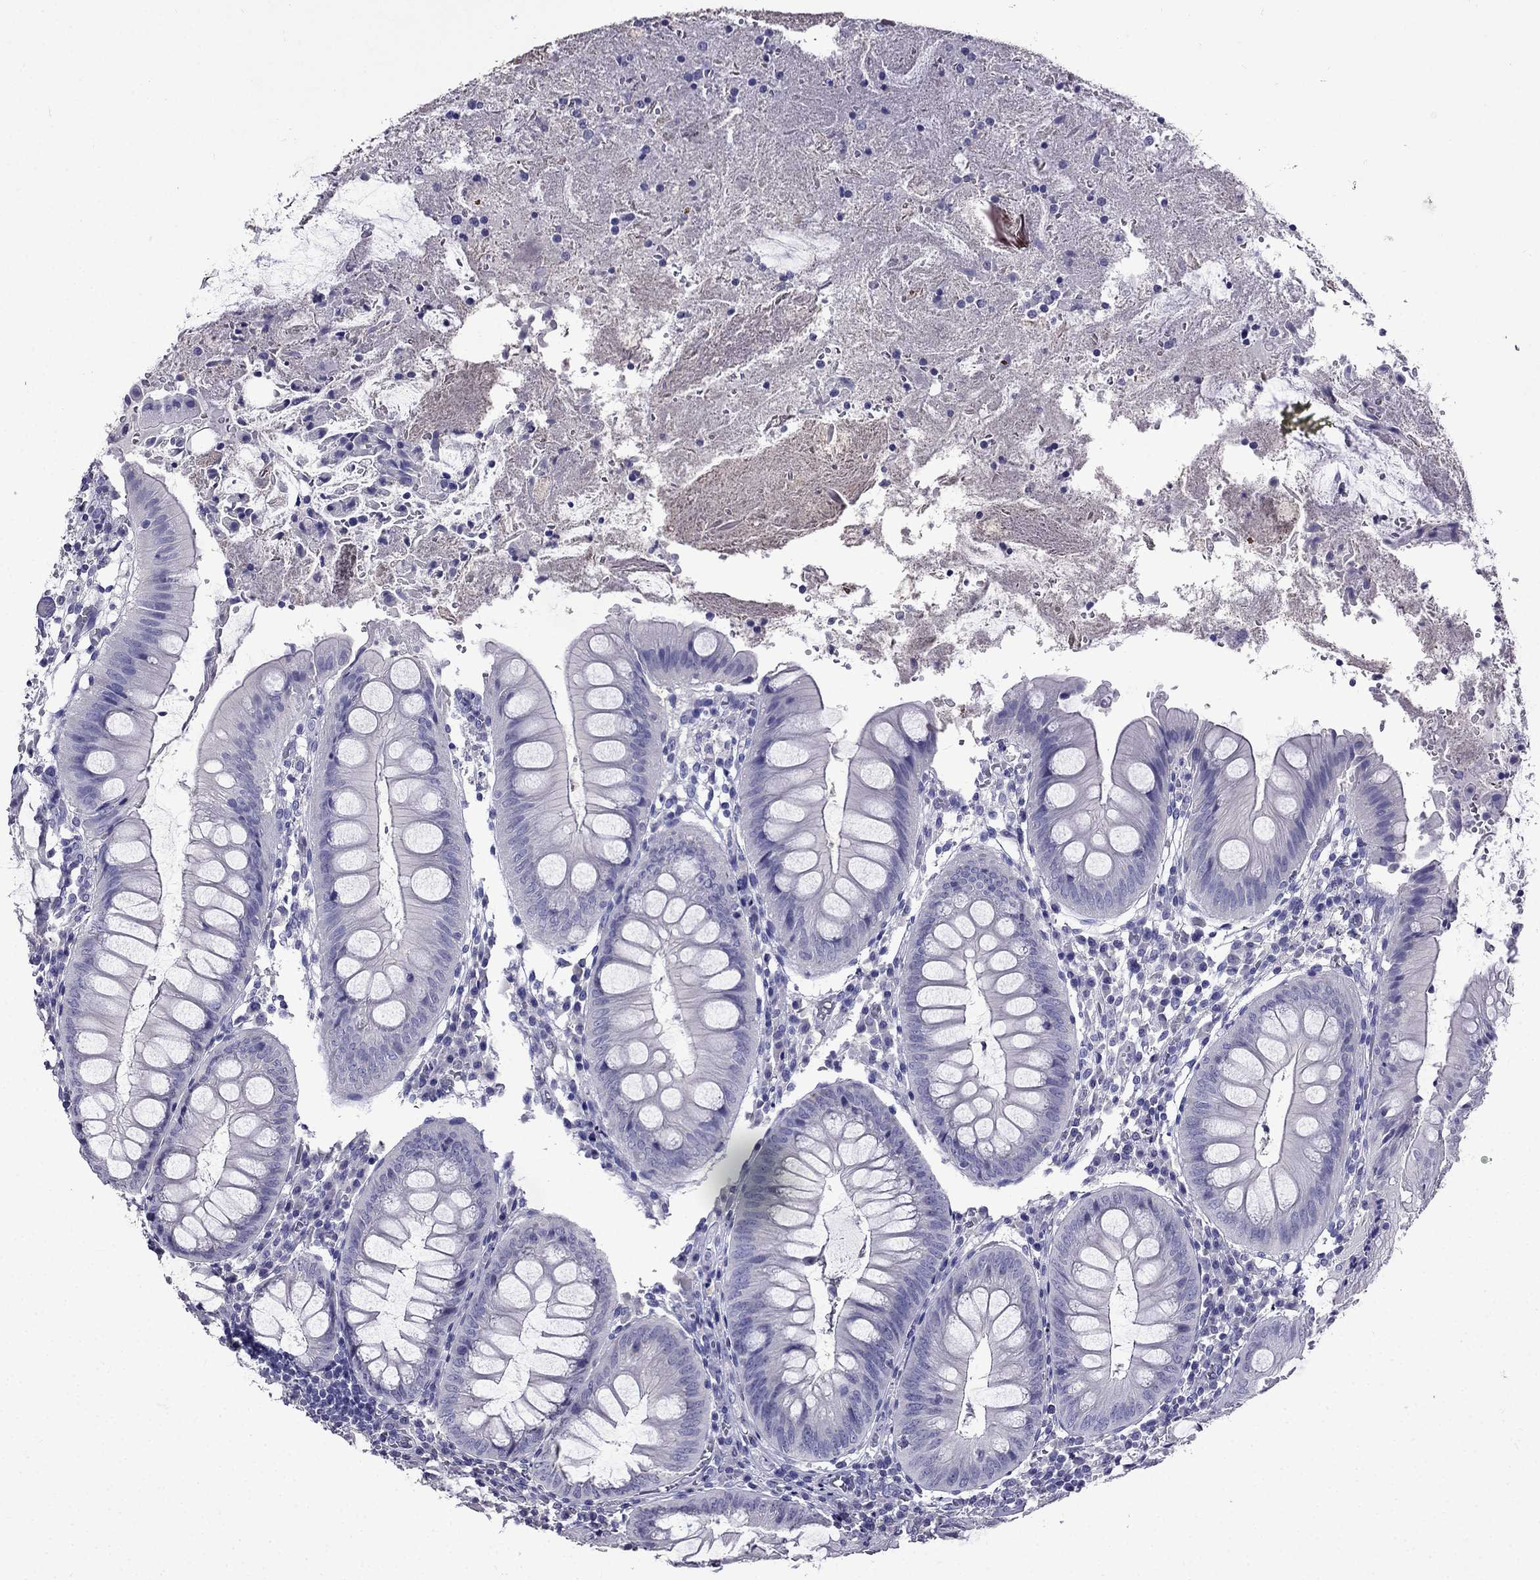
{"staining": {"intensity": "negative", "quantity": "none", "location": "none"}, "tissue": "appendix", "cell_type": "Glandular cells", "image_type": "normal", "snomed": [{"axis": "morphology", "description": "Normal tissue, NOS"}, {"axis": "morphology", "description": "Inflammation, NOS"}, {"axis": "topography", "description": "Appendix"}], "caption": "IHC image of unremarkable appendix: appendix stained with DAB displays no significant protein positivity in glandular cells.", "gene": "DNAH17", "patient": {"sex": "male", "age": 16}}